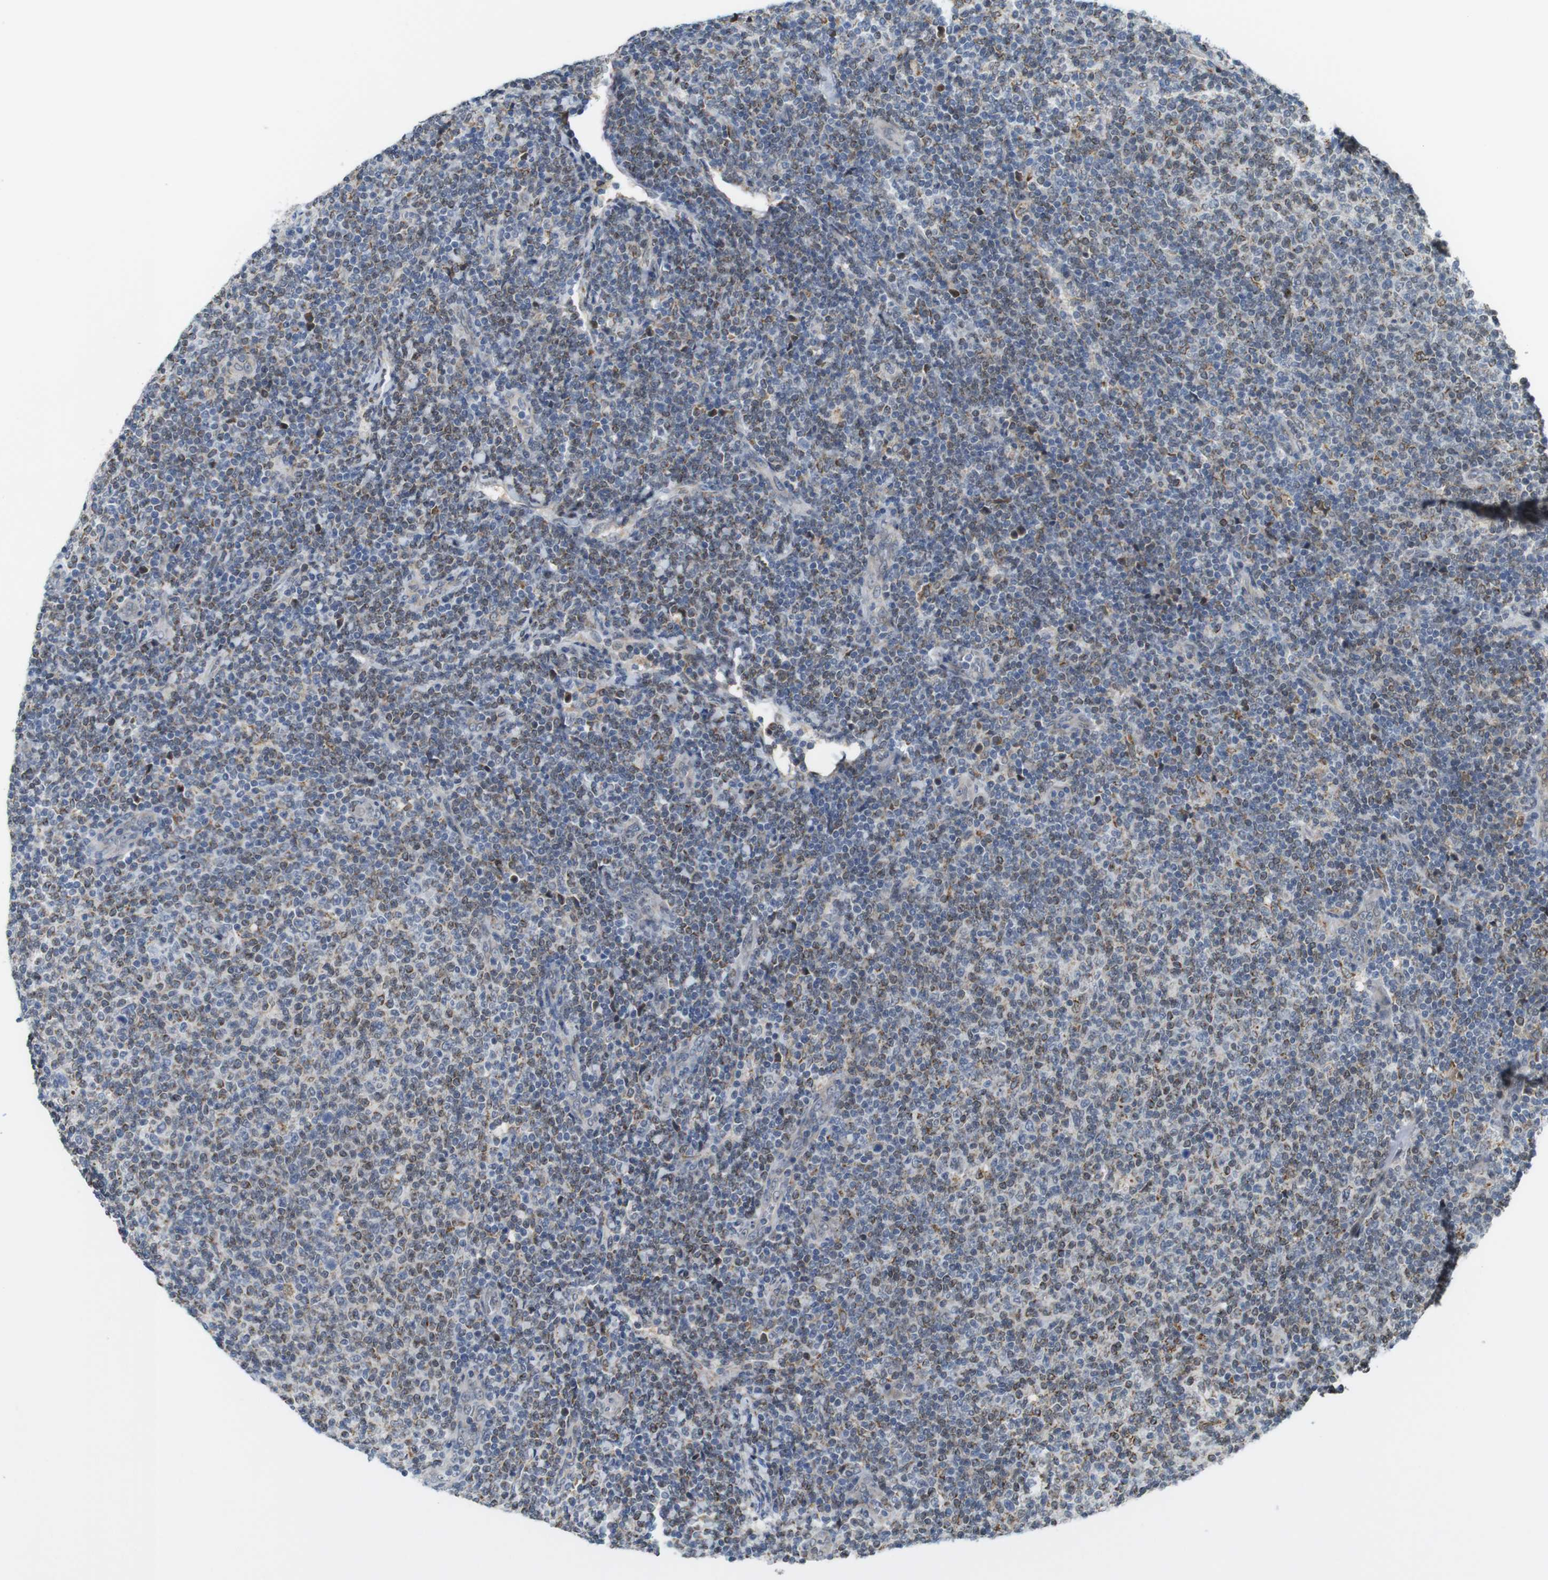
{"staining": {"intensity": "moderate", "quantity": "25%-75%", "location": "cytoplasmic/membranous,nuclear"}, "tissue": "lymphoma", "cell_type": "Tumor cells", "image_type": "cancer", "snomed": [{"axis": "morphology", "description": "Malignant lymphoma, non-Hodgkin's type, Low grade"}, {"axis": "topography", "description": "Lymph node"}], "caption": "An immunohistochemistry photomicrograph of tumor tissue is shown. Protein staining in brown shows moderate cytoplasmic/membranous and nuclear positivity in lymphoma within tumor cells.", "gene": "PNMA8A", "patient": {"sex": "male", "age": 66}}